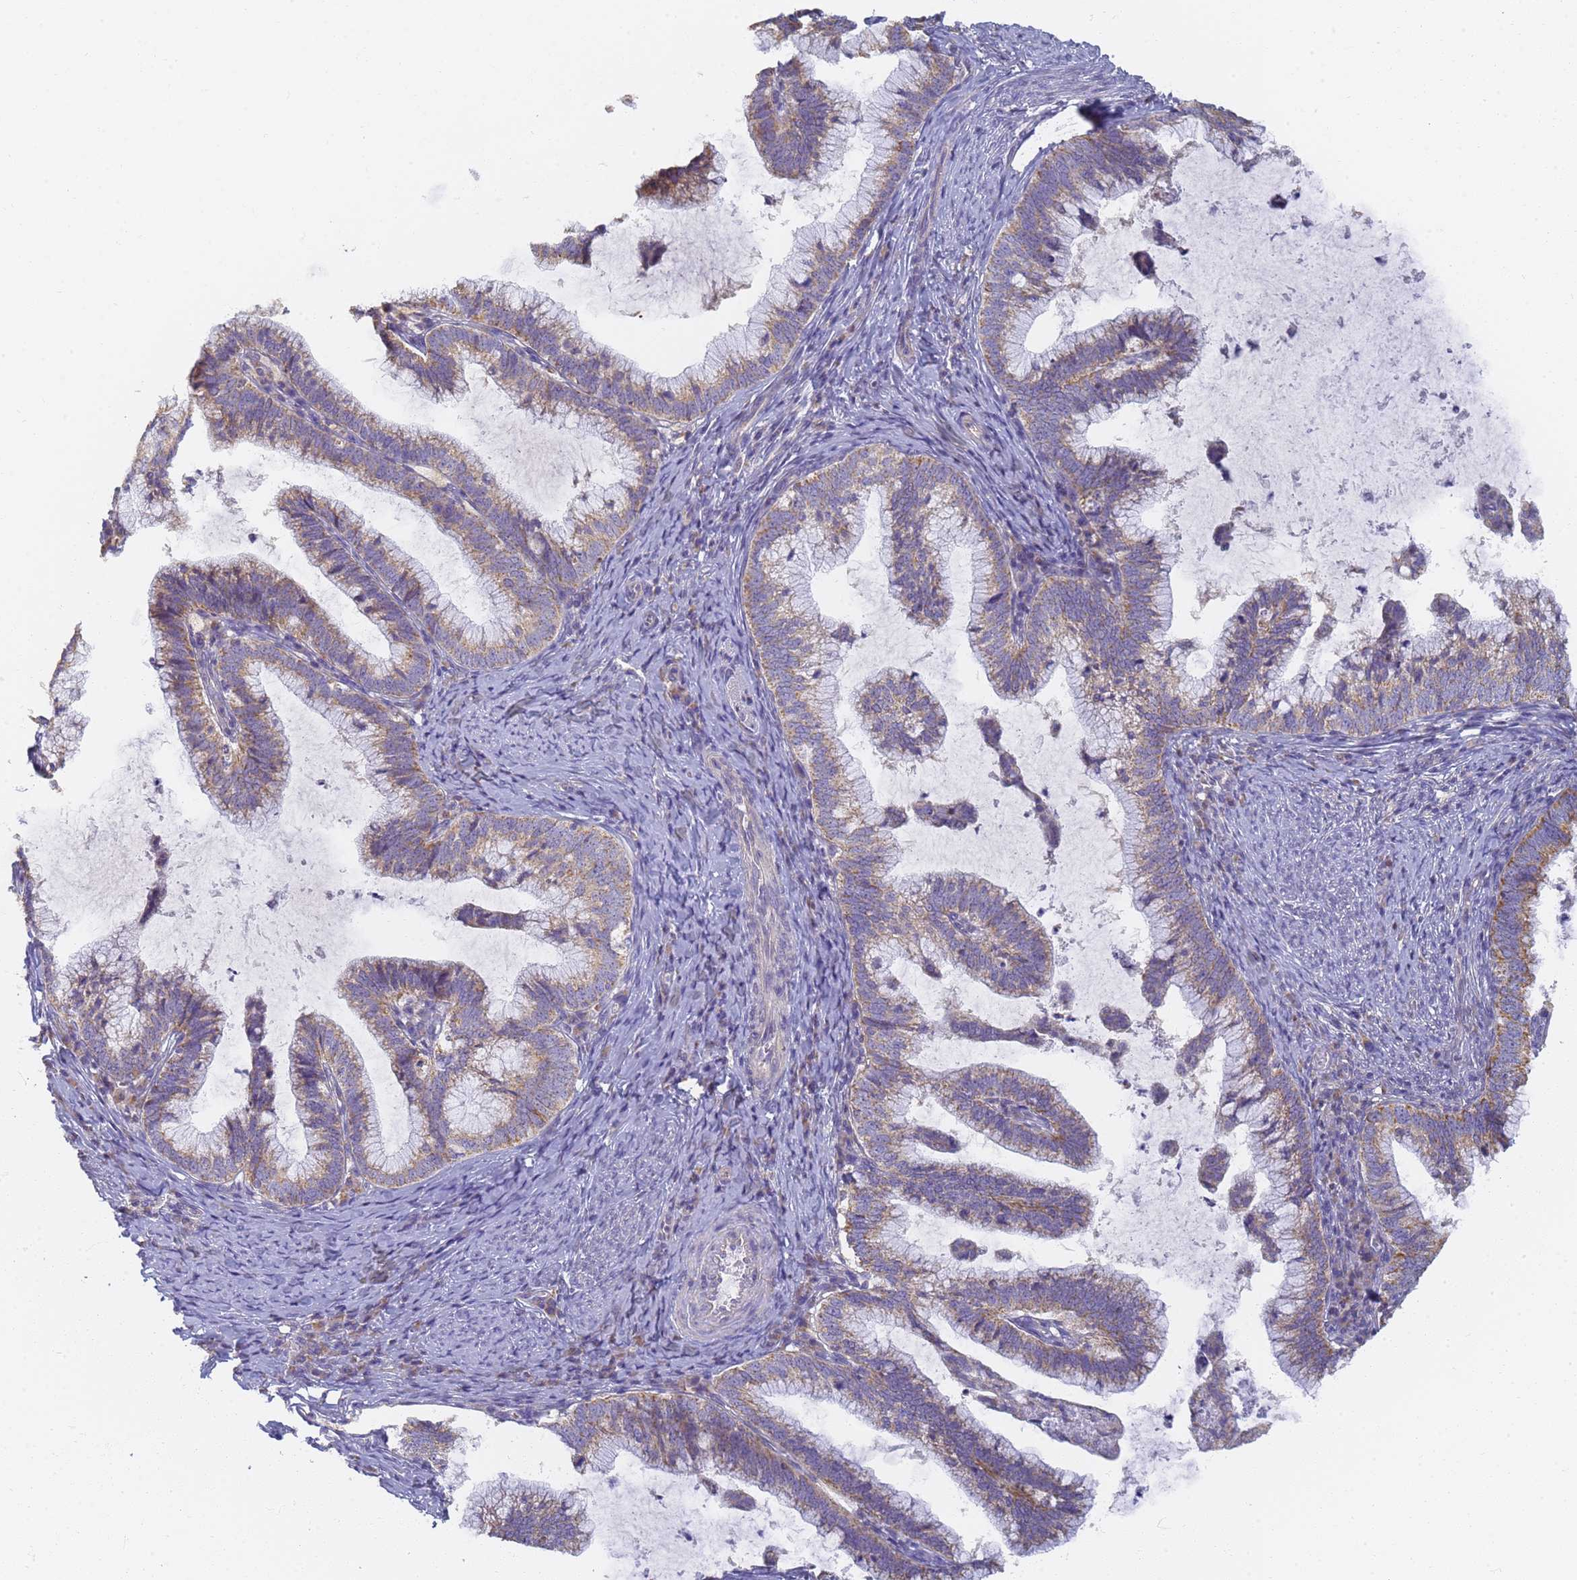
{"staining": {"intensity": "moderate", "quantity": "25%-75%", "location": "cytoplasmic/membranous"}, "tissue": "cervical cancer", "cell_type": "Tumor cells", "image_type": "cancer", "snomed": [{"axis": "morphology", "description": "Adenocarcinoma, NOS"}, {"axis": "topography", "description": "Cervix"}], "caption": "Human cervical cancer stained for a protein (brown) shows moderate cytoplasmic/membranous positive staining in about 25%-75% of tumor cells.", "gene": "UTP23", "patient": {"sex": "female", "age": 36}}